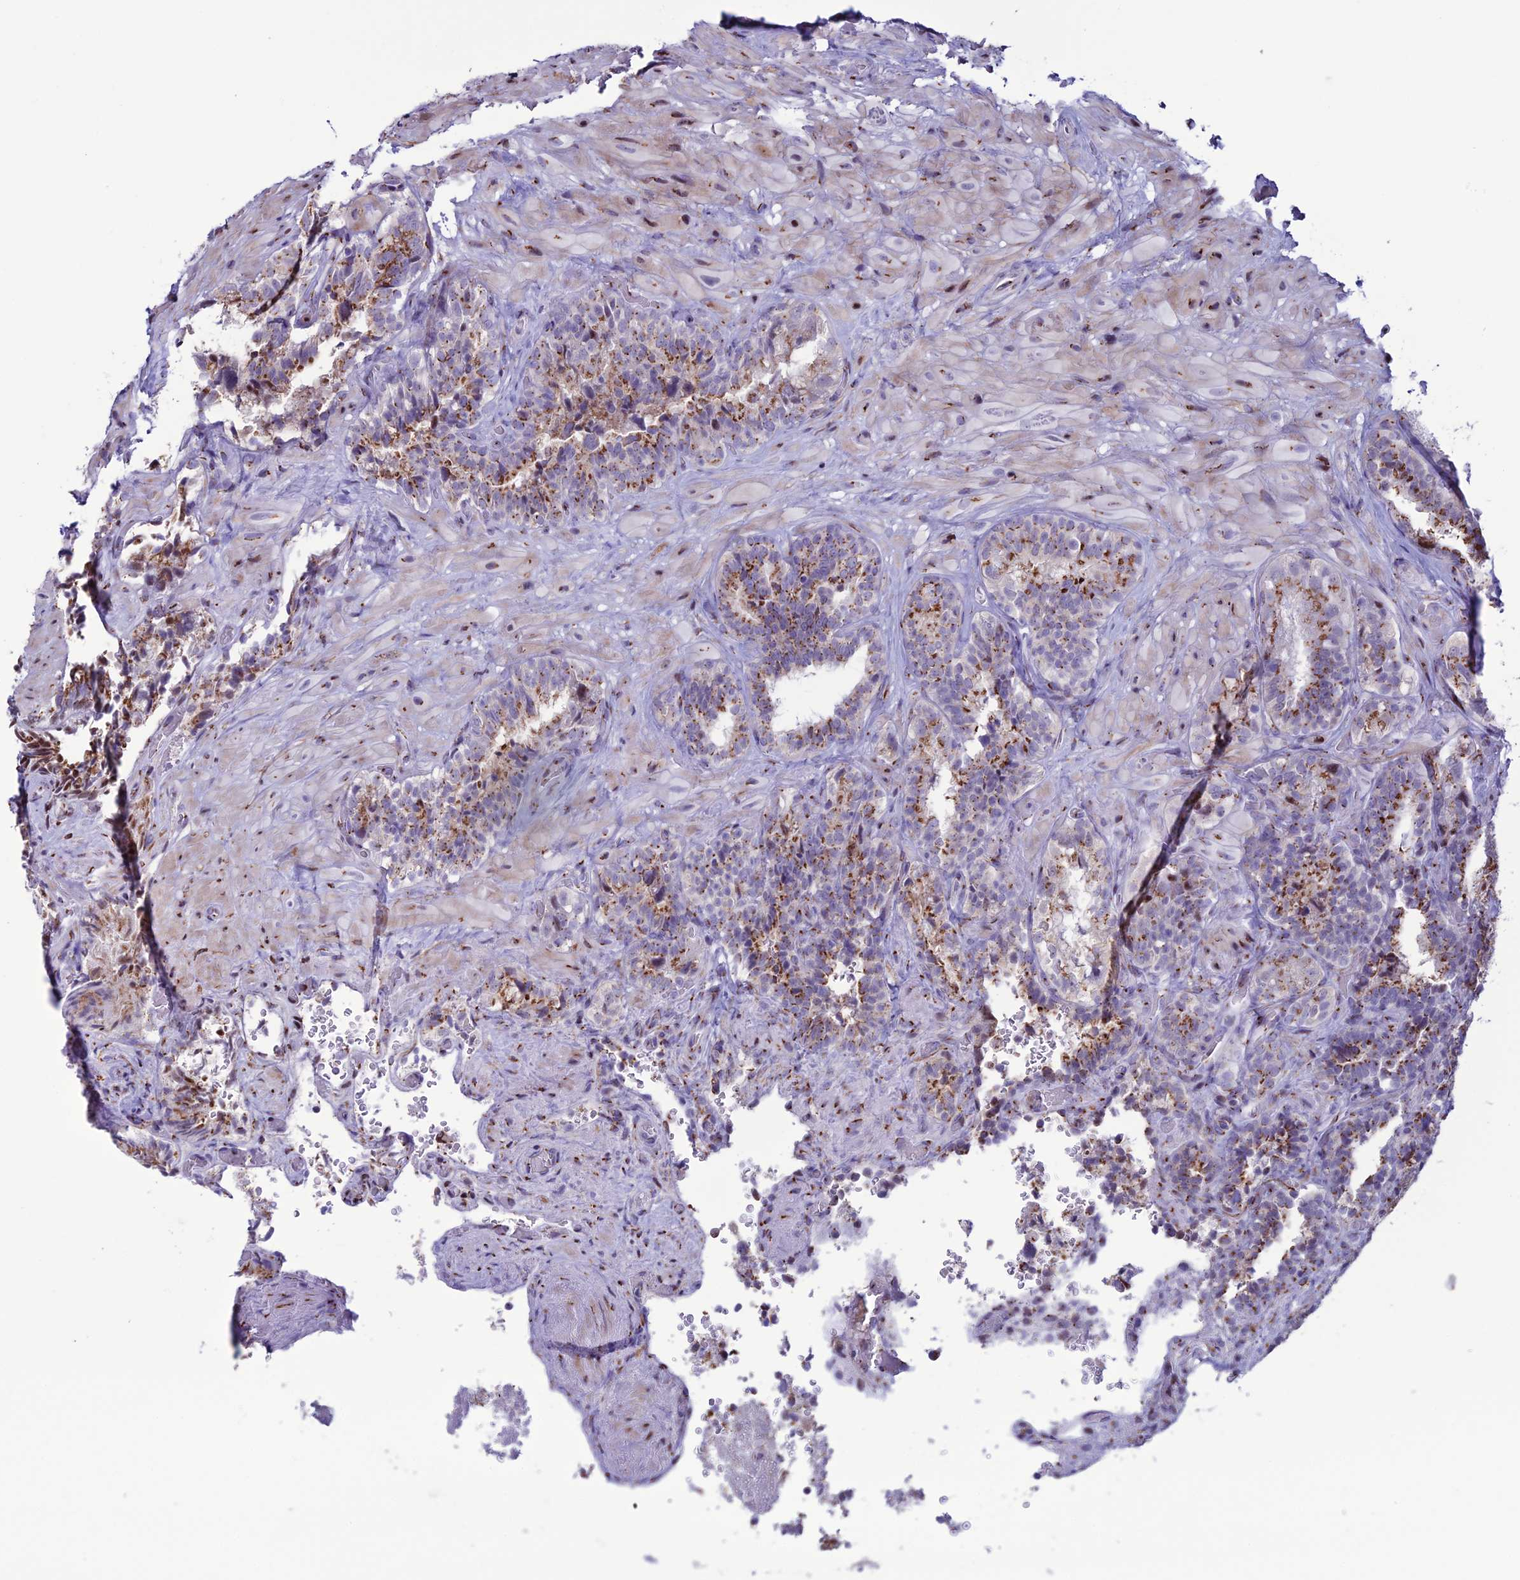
{"staining": {"intensity": "strong", "quantity": ">75%", "location": "cytoplasmic/membranous"}, "tissue": "seminal vesicle", "cell_type": "Glandular cells", "image_type": "normal", "snomed": [{"axis": "morphology", "description": "Normal tissue, NOS"}, {"axis": "topography", "description": "Prostate and seminal vesicle, NOS"}, {"axis": "topography", "description": "Prostate"}, {"axis": "topography", "description": "Seminal veicle"}], "caption": "Seminal vesicle stained with DAB (3,3'-diaminobenzidine) IHC exhibits high levels of strong cytoplasmic/membranous expression in about >75% of glandular cells.", "gene": "PLEKHA4", "patient": {"sex": "male", "age": 67}}